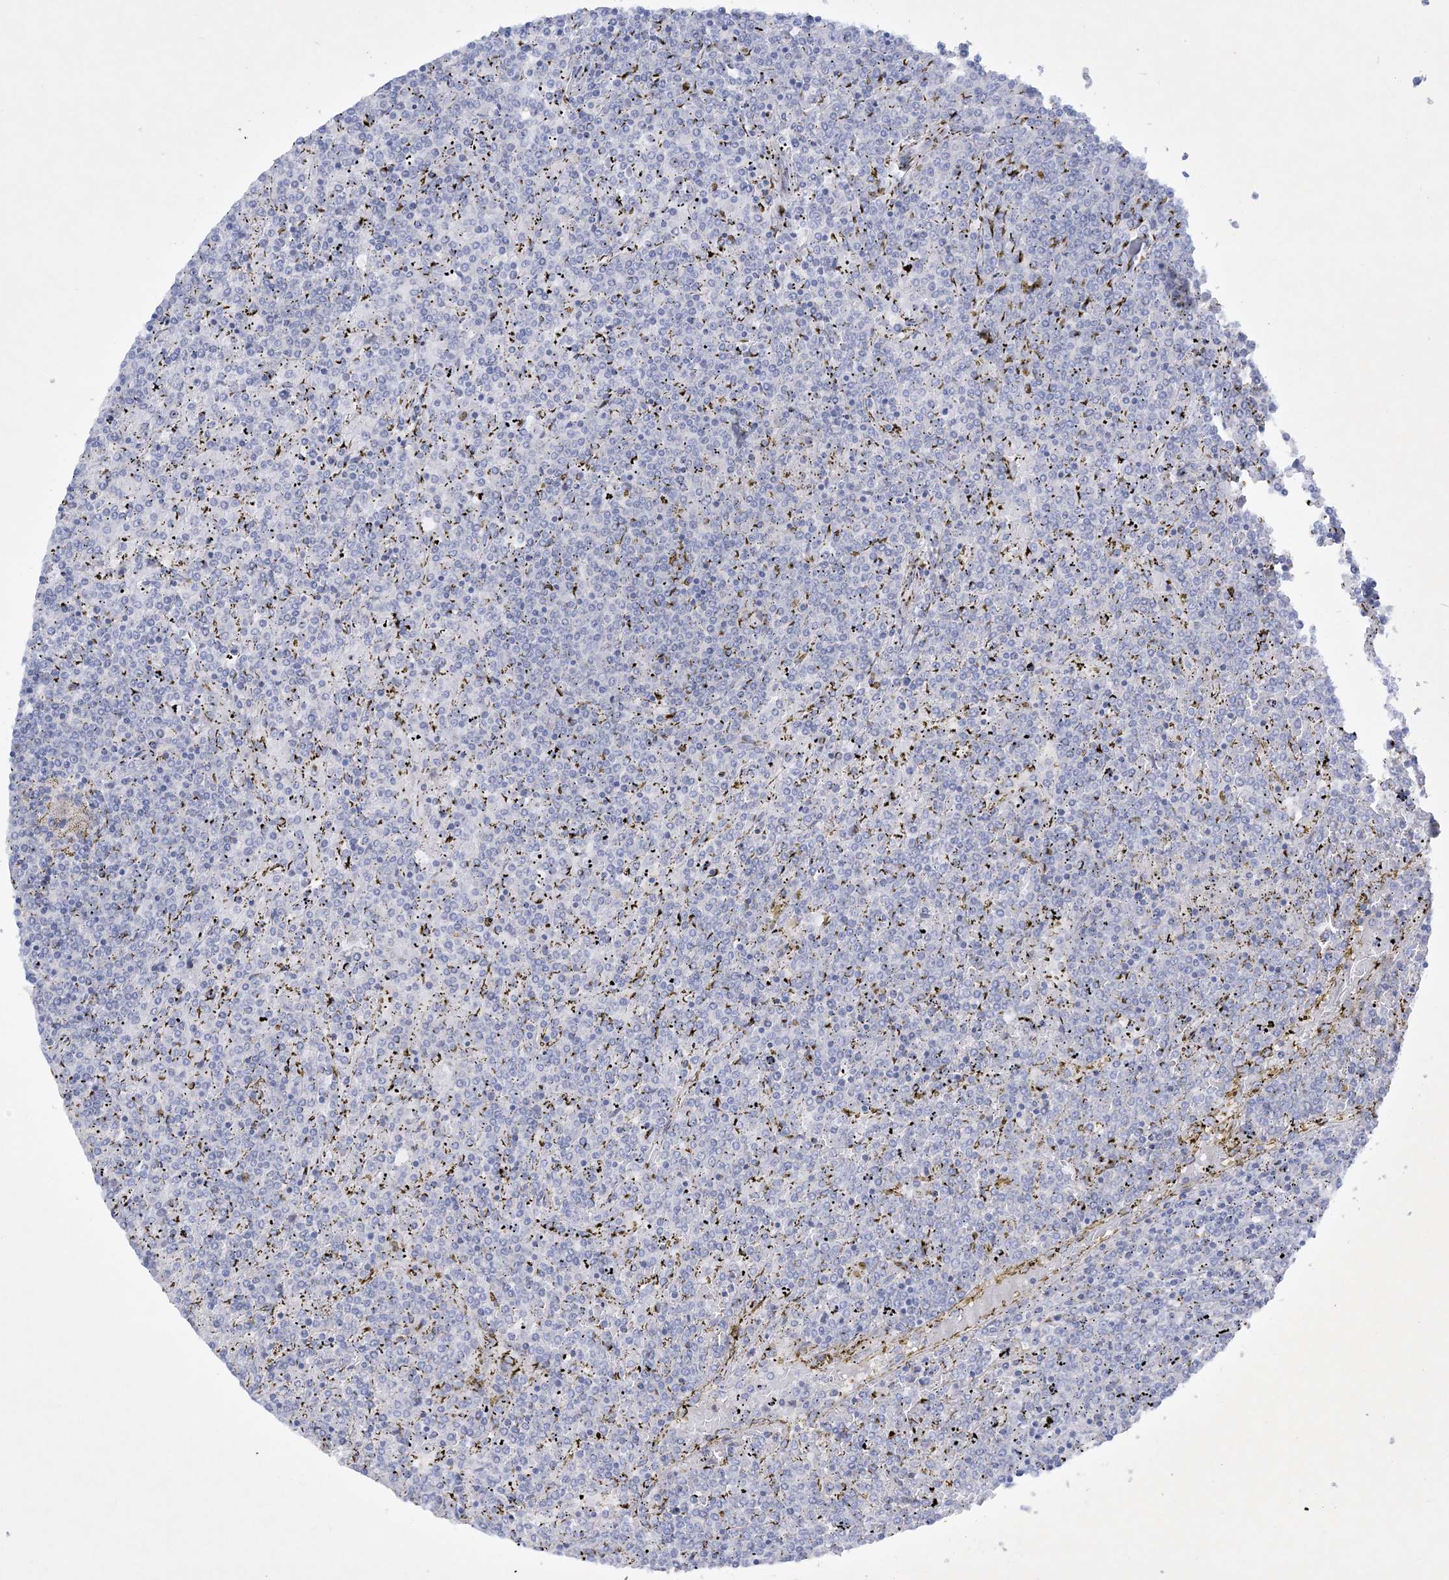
{"staining": {"intensity": "negative", "quantity": "none", "location": "none"}, "tissue": "lymphoma", "cell_type": "Tumor cells", "image_type": "cancer", "snomed": [{"axis": "morphology", "description": "Malignant lymphoma, non-Hodgkin's type, Low grade"}, {"axis": "topography", "description": "Spleen"}], "caption": "This is an IHC image of malignant lymphoma, non-Hodgkin's type (low-grade). There is no staining in tumor cells.", "gene": "FARSB", "patient": {"sex": "female", "age": 19}}